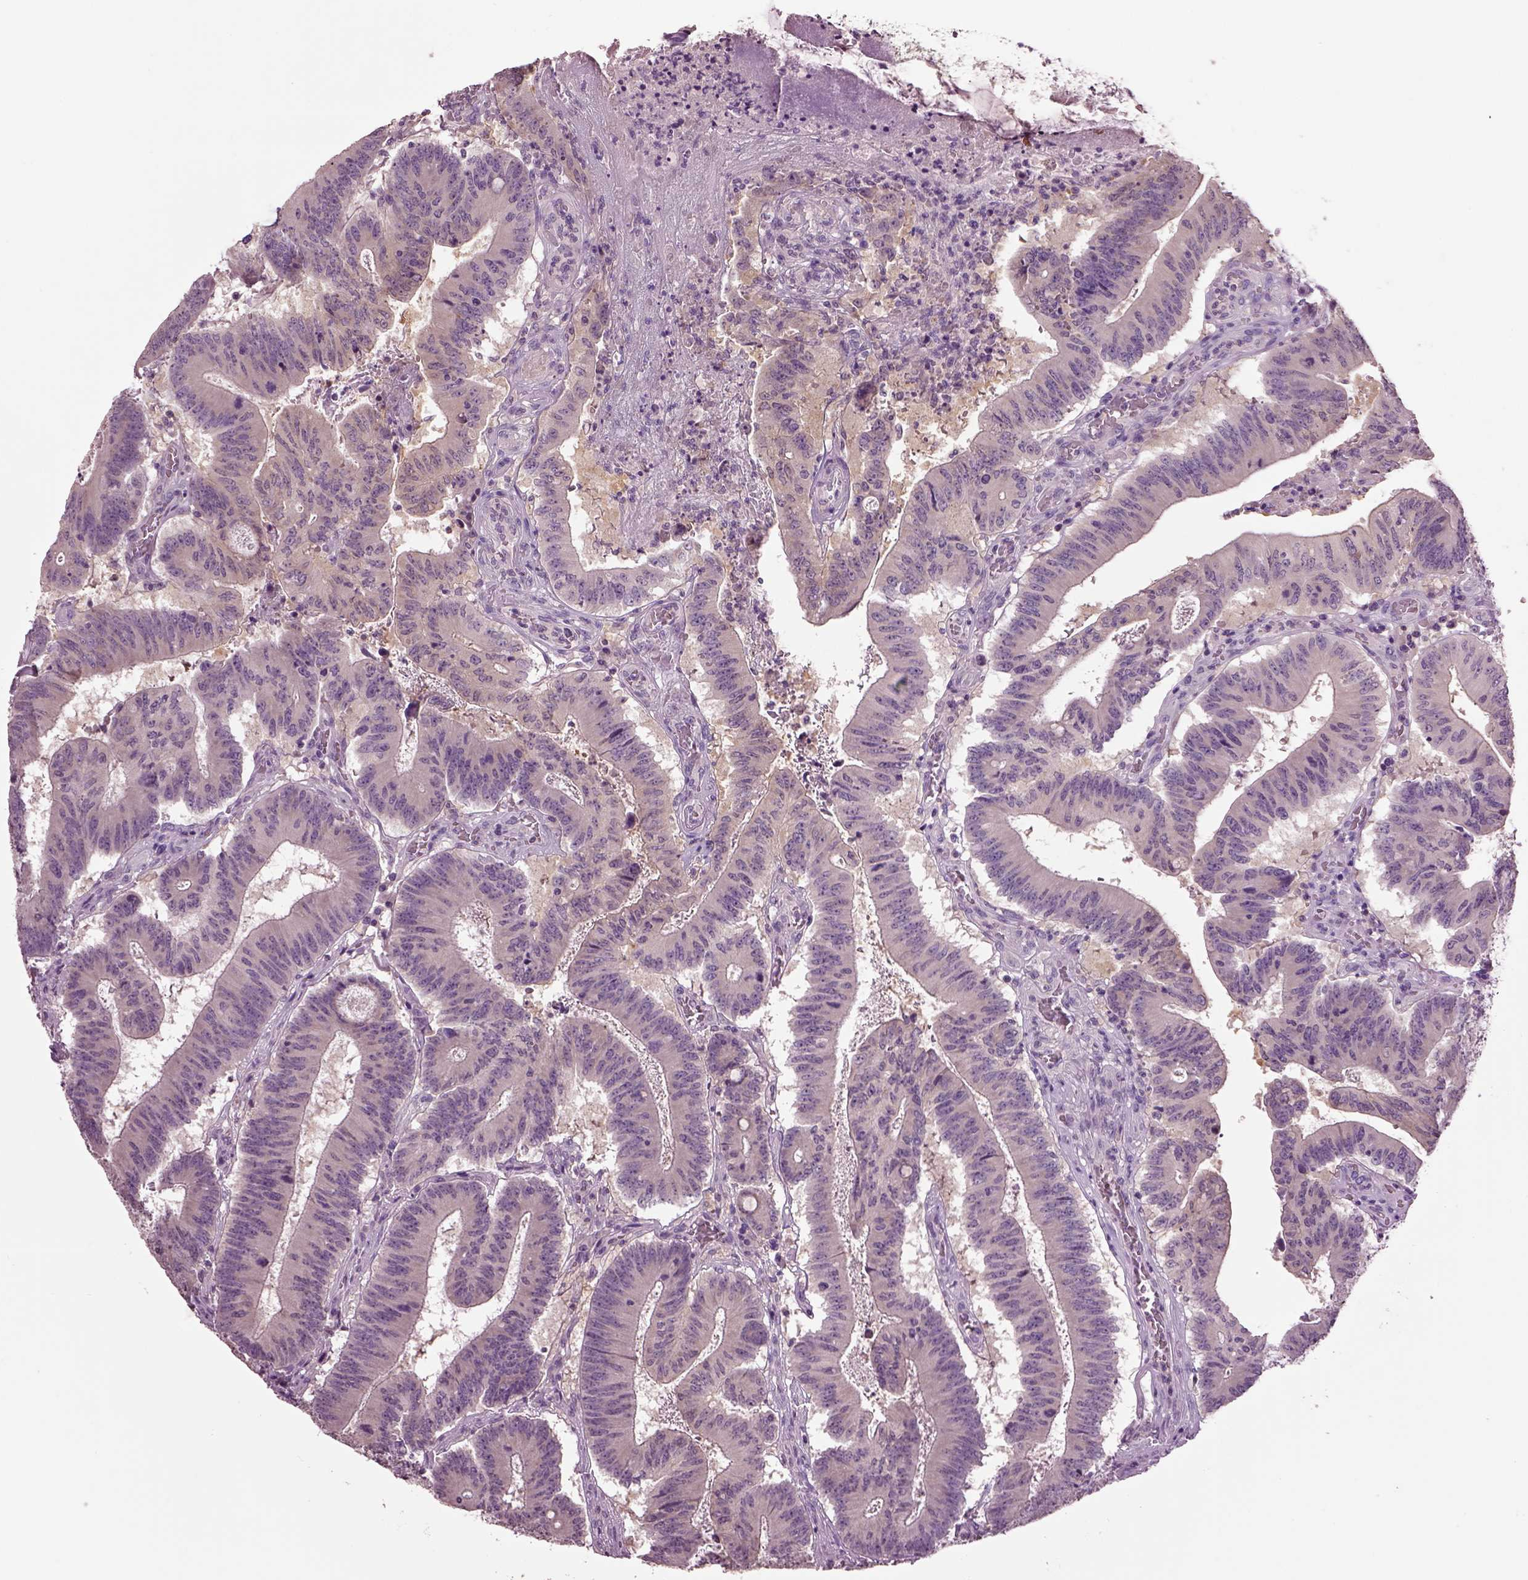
{"staining": {"intensity": "negative", "quantity": "none", "location": "none"}, "tissue": "colorectal cancer", "cell_type": "Tumor cells", "image_type": "cancer", "snomed": [{"axis": "morphology", "description": "Adenocarcinoma, NOS"}, {"axis": "topography", "description": "Colon"}], "caption": "IHC micrograph of colorectal adenocarcinoma stained for a protein (brown), which exhibits no staining in tumor cells. (DAB (3,3'-diaminobenzidine) IHC, high magnification).", "gene": "CLPSL1", "patient": {"sex": "female", "age": 70}}